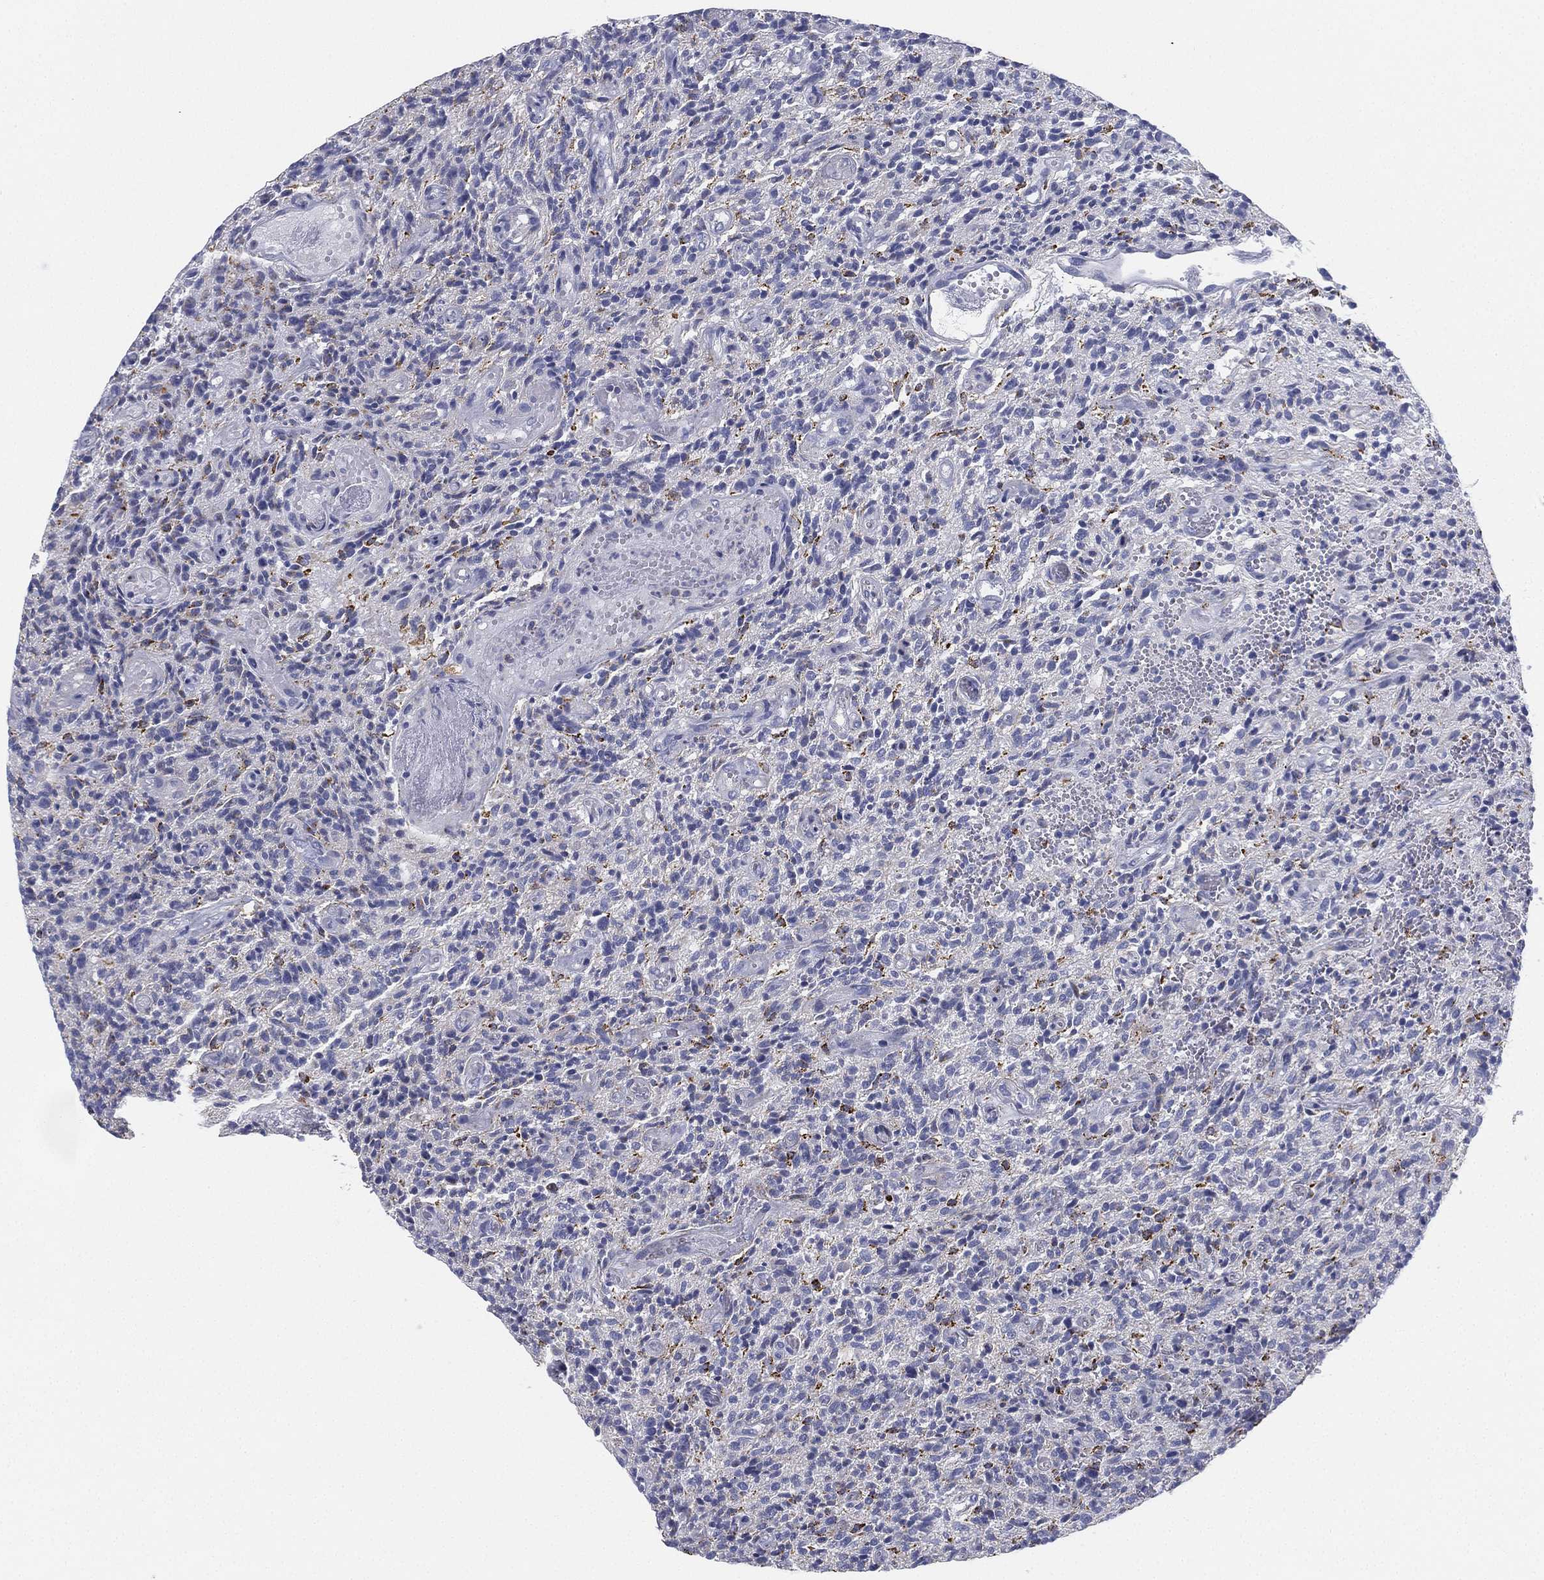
{"staining": {"intensity": "weak", "quantity": "<25%", "location": "cytoplasmic/membranous"}, "tissue": "glioma", "cell_type": "Tumor cells", "image_type": "cancer", "snomed": [{"axis": "morphology", "description": "Glioma, malignant, High grade"}, {"axis": "topography", "description": "Brain"}], "caption": "Tumor cells show no significant positivity in glioma.", "gene": "NPC2", "patient": {"sex": "male", "age": 64}}